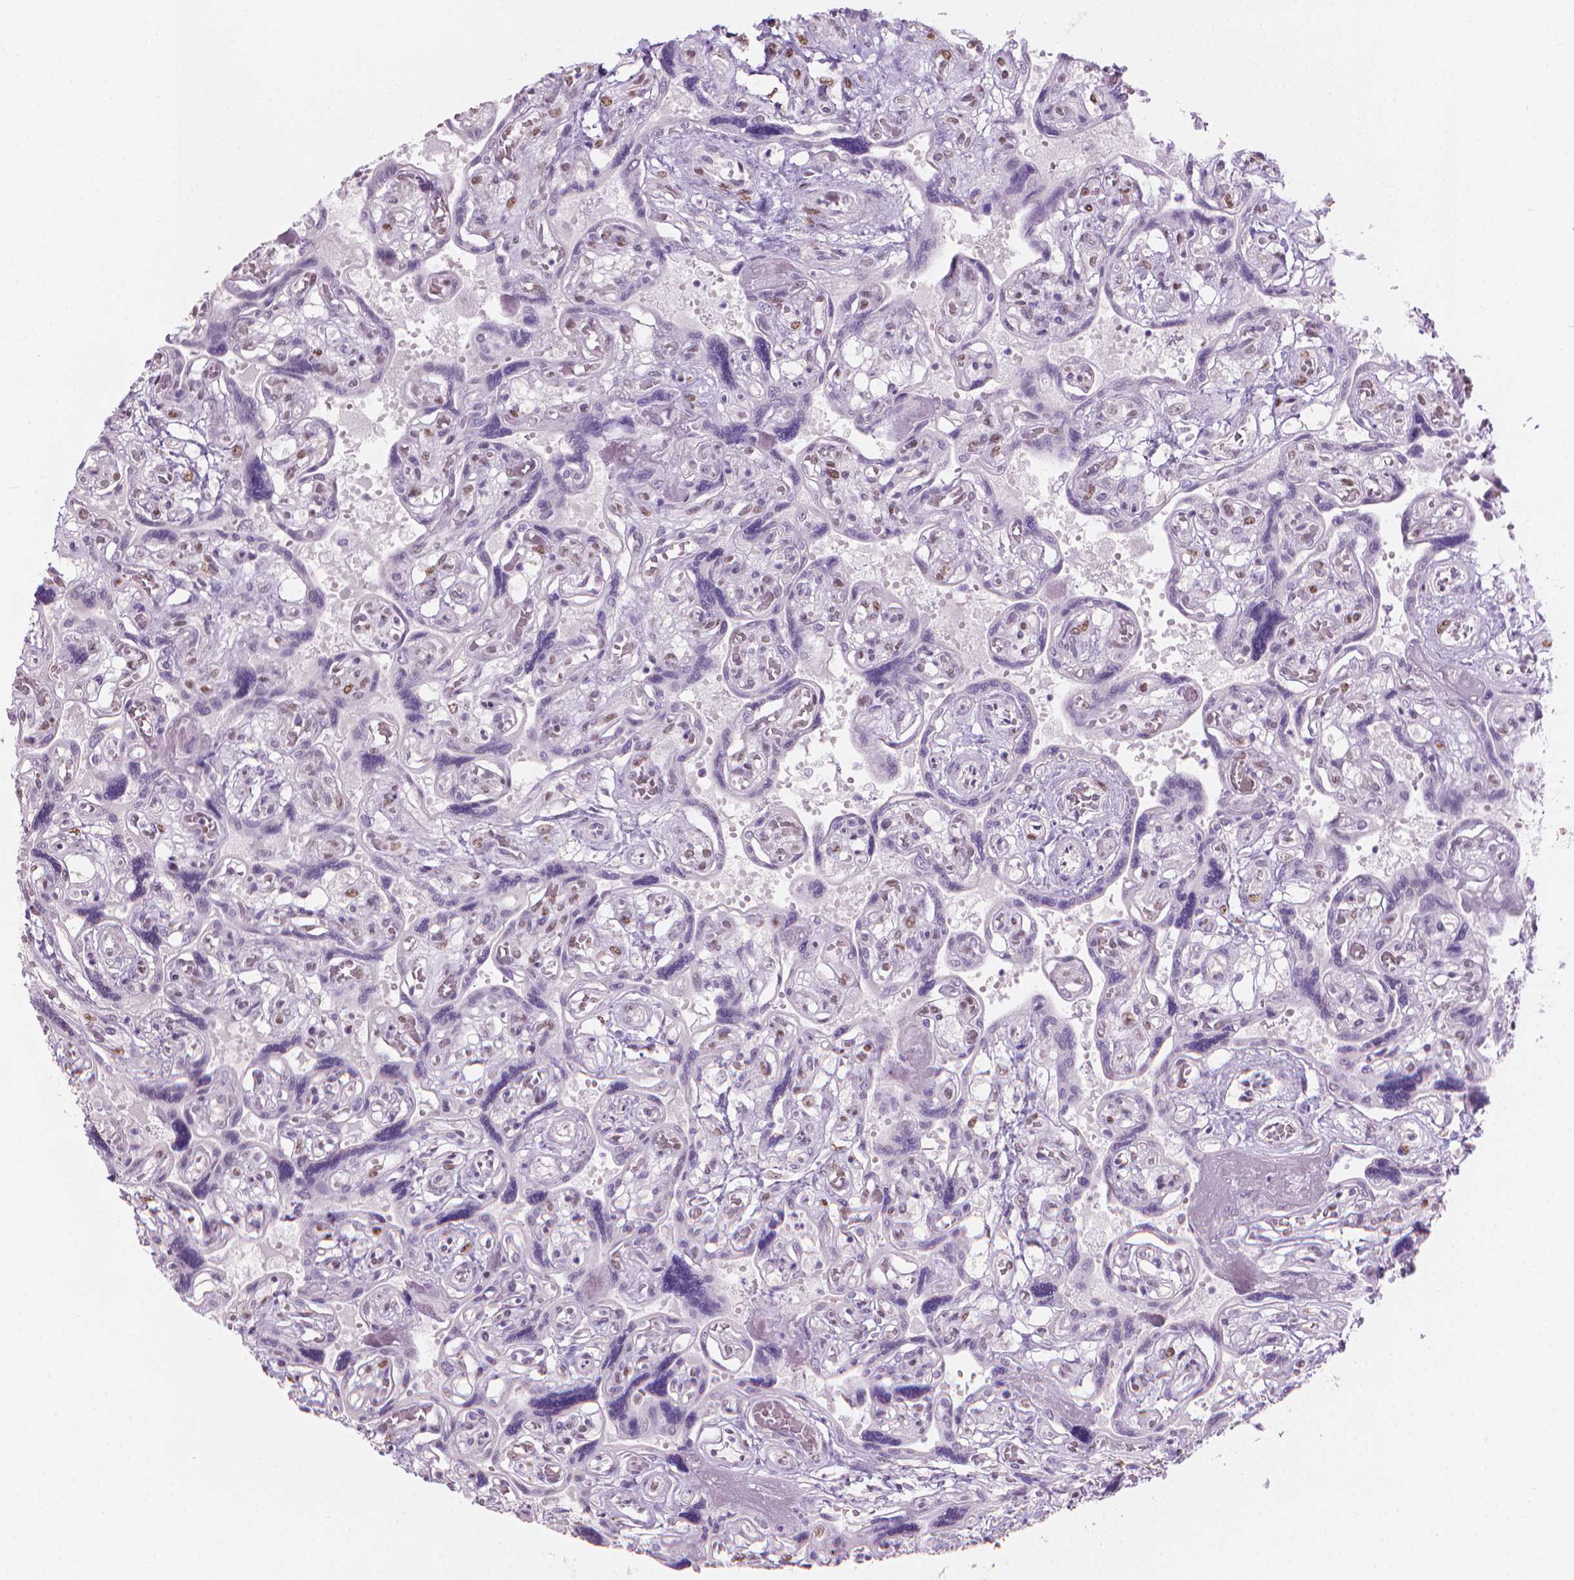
{"staining": {"intensity": "moderate", "quantity": ">75%", "location": "nuclear"}, "tissue": "placenta", "cell_type": "Decidual cells", "image_type": "normal", "snomed": [{"axis": "morphology", "description": "Normal tissue, NOS"}, {"axis": "topography", "description": "Placenta"}], "caption": "Immunohistochemistry (IHC) of normal human placenta displays medium levels of moderate nuclear positivity in approximately >75% of decidual cells.", "gene": "PIAS2", "patient": {"sex": "female", "age": 32}}